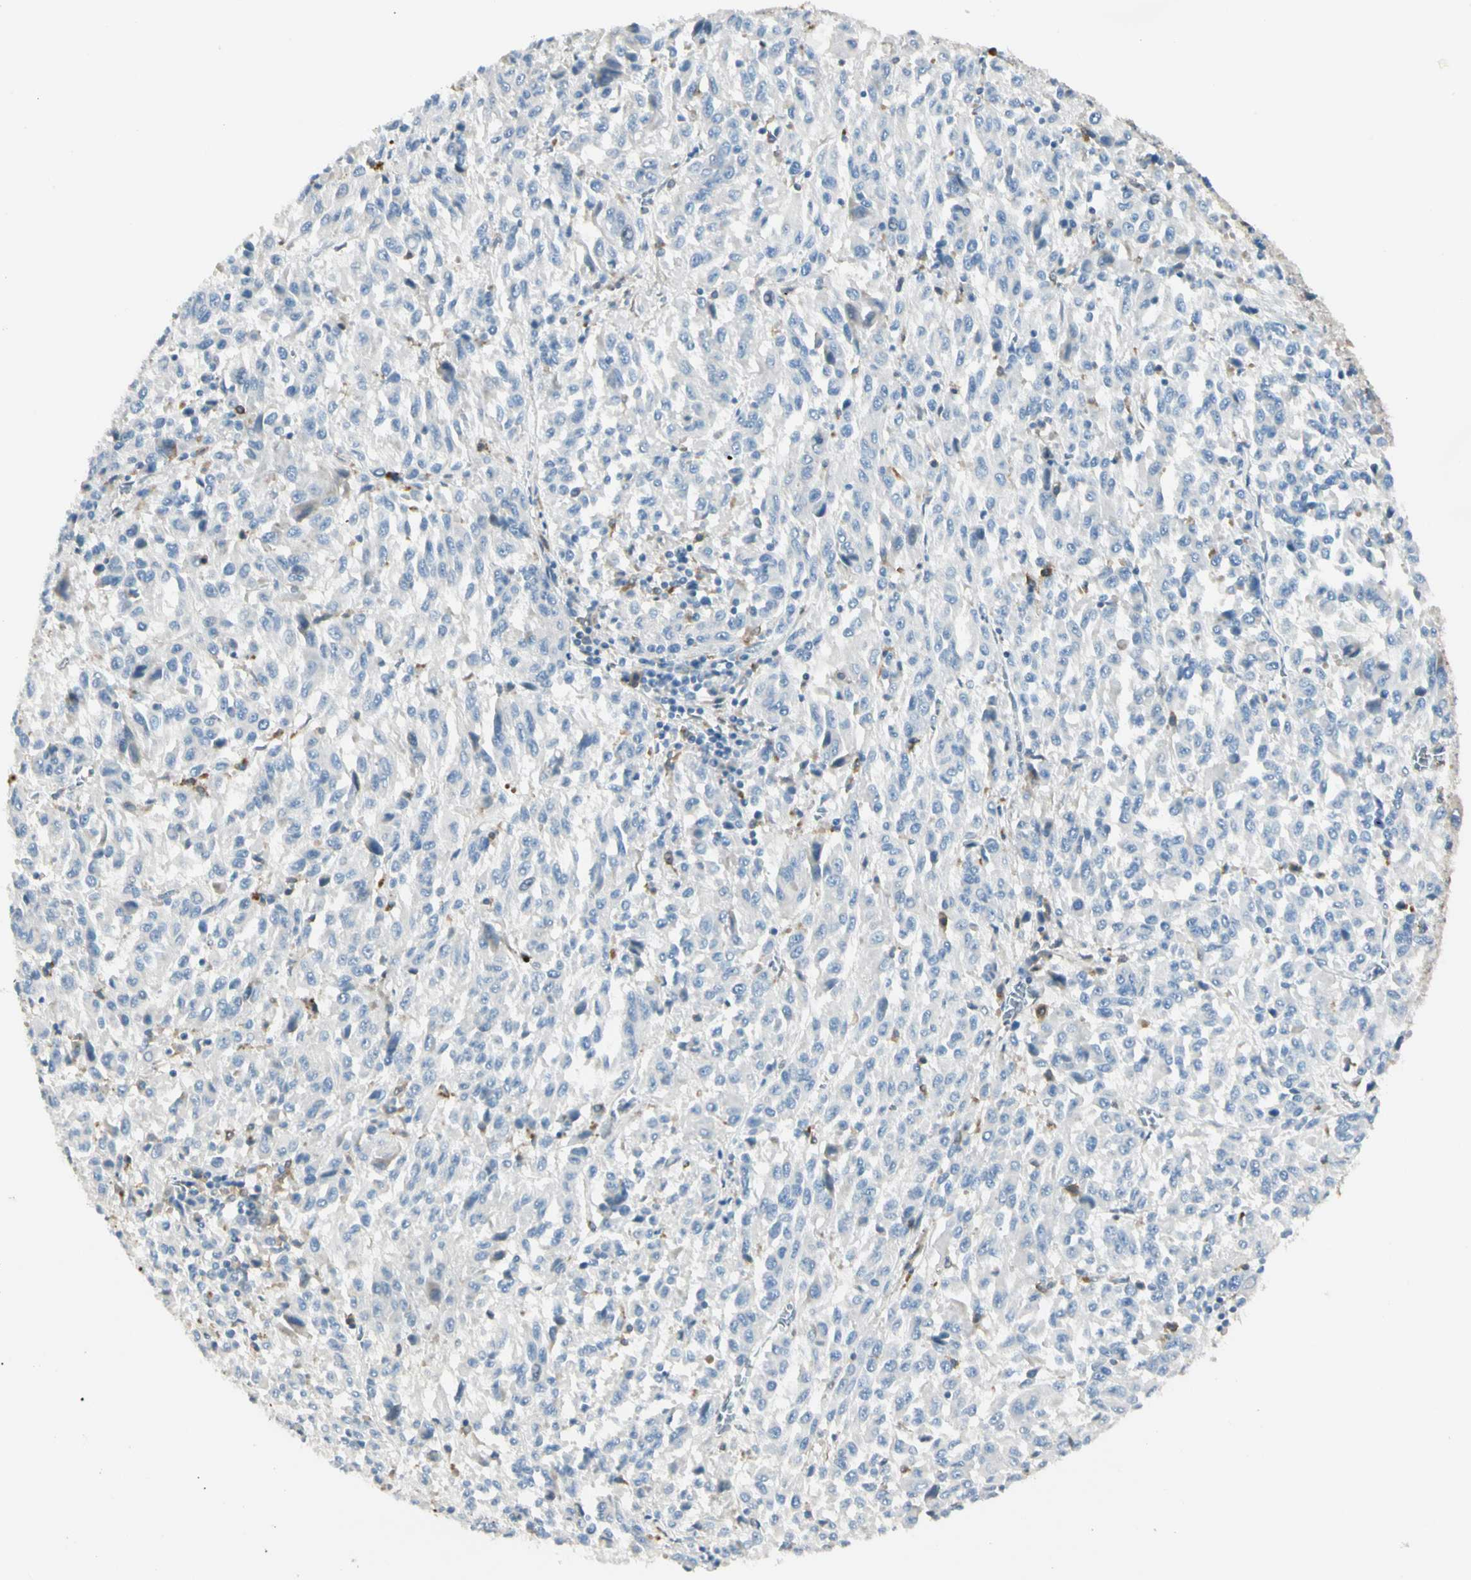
{"staining": {"intensity": "negative", "quantity": "none", "location": "none"}, "tissue": "melanoma", "cell_type": "Tumor cells", "image_type": "cancer", "snomed": [{"axis": "morphology", "description": "Malignant melanoma, Metastatic site"}, {"axis": "topography", "description": "Lung"}], "caption": "Immunohistochemistry (IHC) of human melanoma exhibits no expression in tumor cells.", "gene": "LPCAT2", "patient": {"sex": "male", "age": 64}}